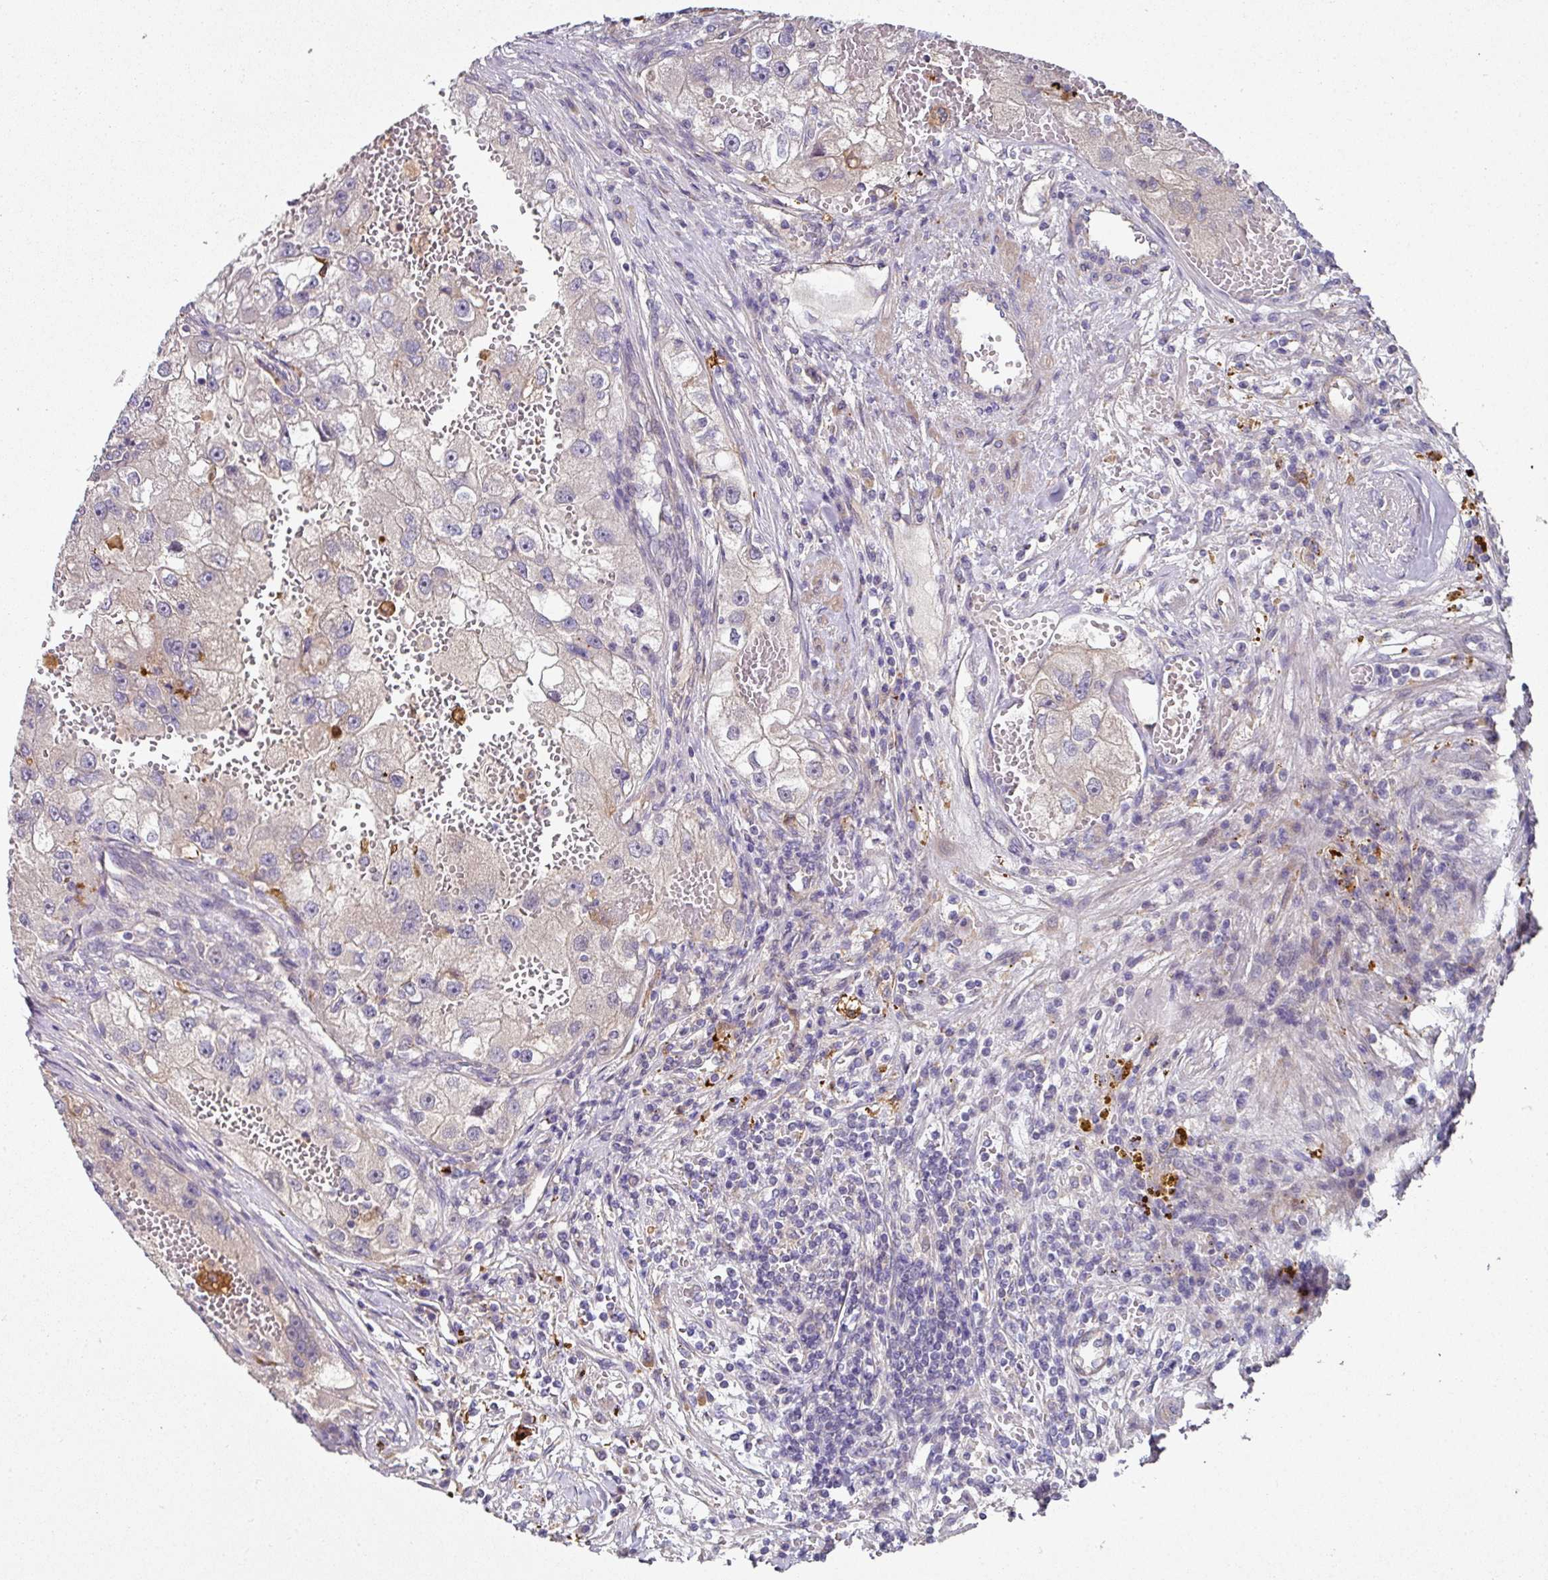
{"staining": {"intensity": "negative", "quantity": "none", "location": "none"}, "tissue": "renal cancer", "cell_type": "Tumor cells", "image_type": "cancer", "snomed": [{"axis": "morphology", "description": "Adenocarcinoma, NOS"}, {"axis": "topography", "description": "Kidney"}], "caption": "Adenocarcinoma (renal) was stained to show a protein in brown. There is no significant staining in tumor cells.", "gene": "C4orf48", "patient": {"sex": "male", "age": 63}}